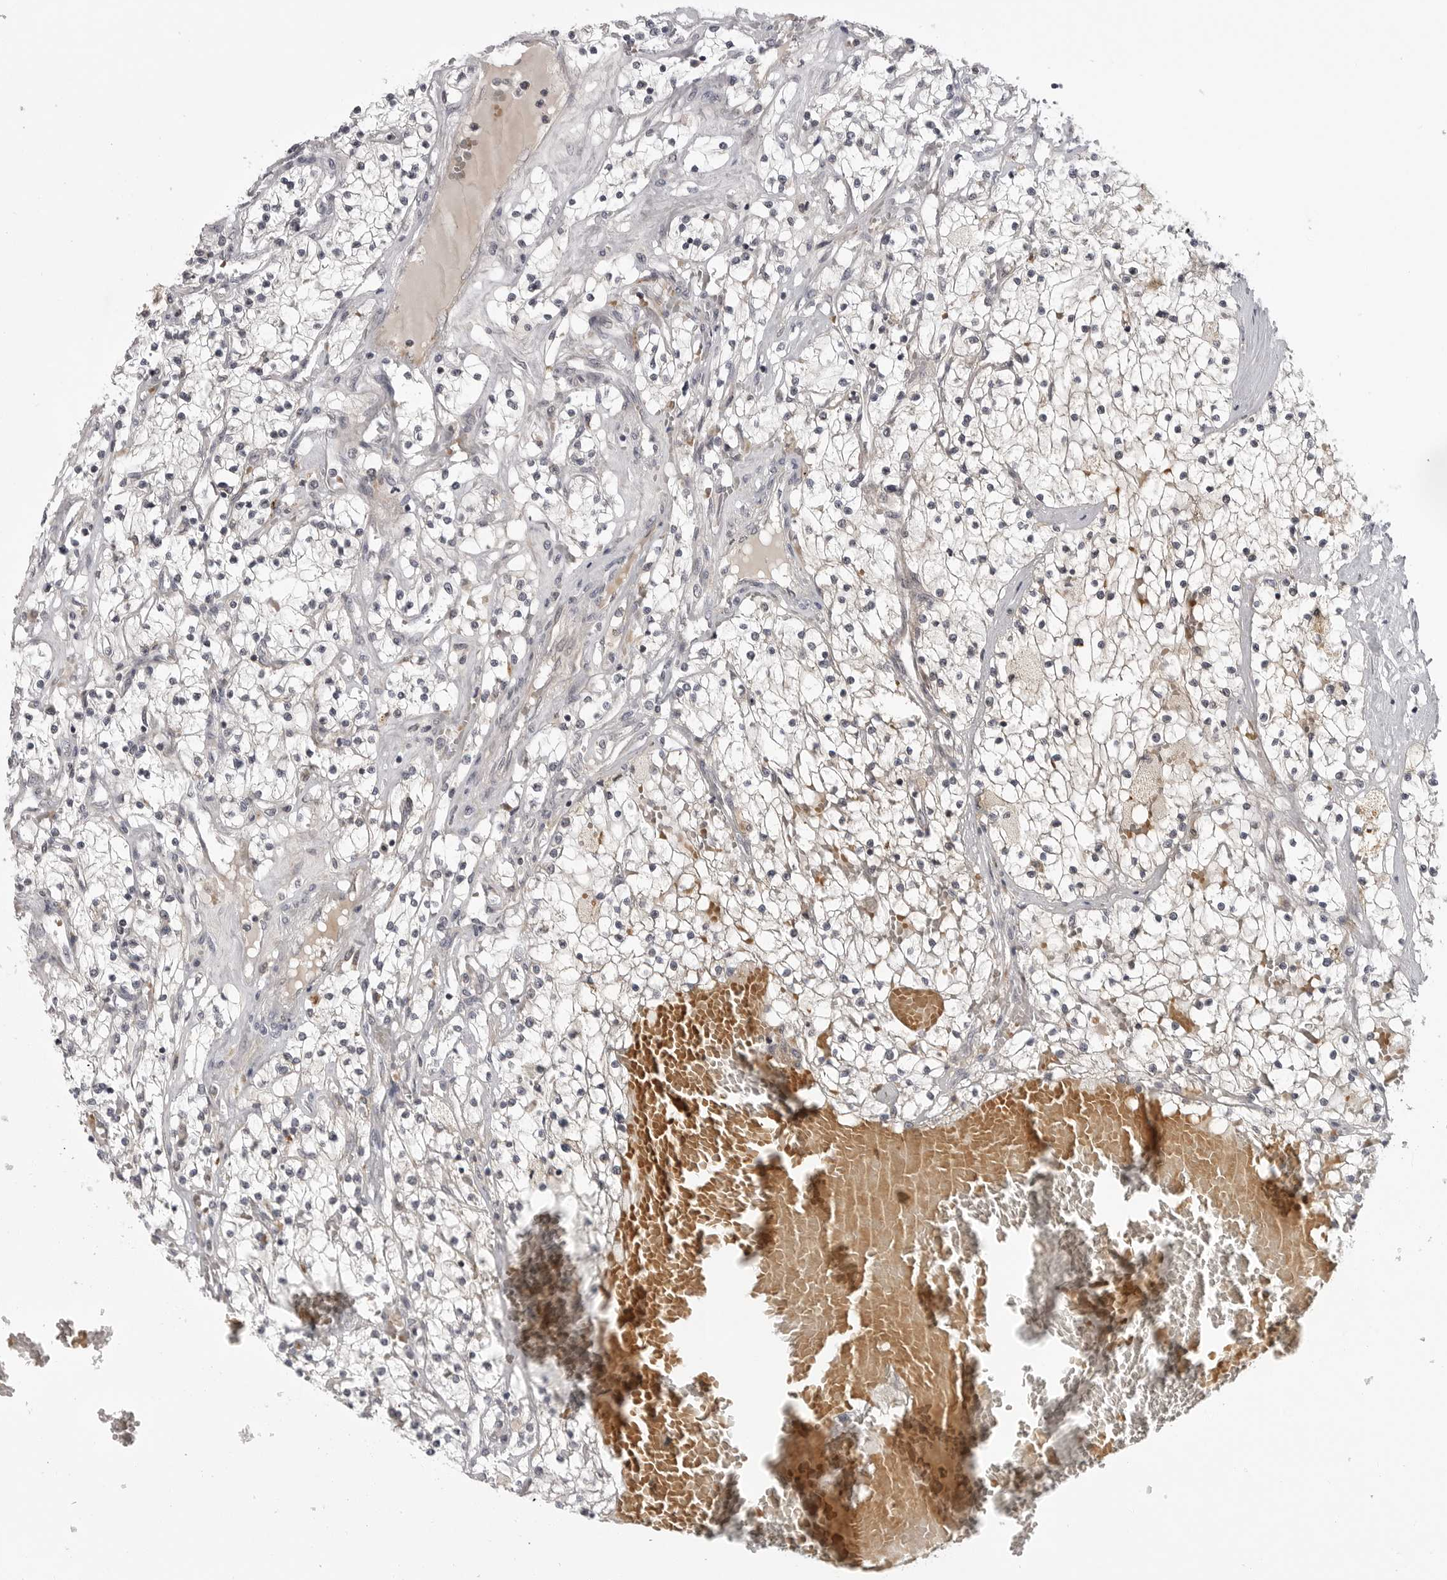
{"staining": {"intensity": "negative", "quantity": "none", "location": "none"}, "tissue": "renal cancer", "cell_type": "Tumor cells", "image_type": "cancer", "snomed": [{"axis": "morphology", "description": "Normal tissue, NOS"}, {"axis": "morphology", "description": "Adenocarcinoma, NOS"}, {"axis": "topography", "description": "Kidney"}], "caption": "Photomicrograph shows no protein expression in tumor cells of renal adenocarcinoma tissue.", "gene": "CD300LD", "patient": {"sex": "male", "age": 68}}